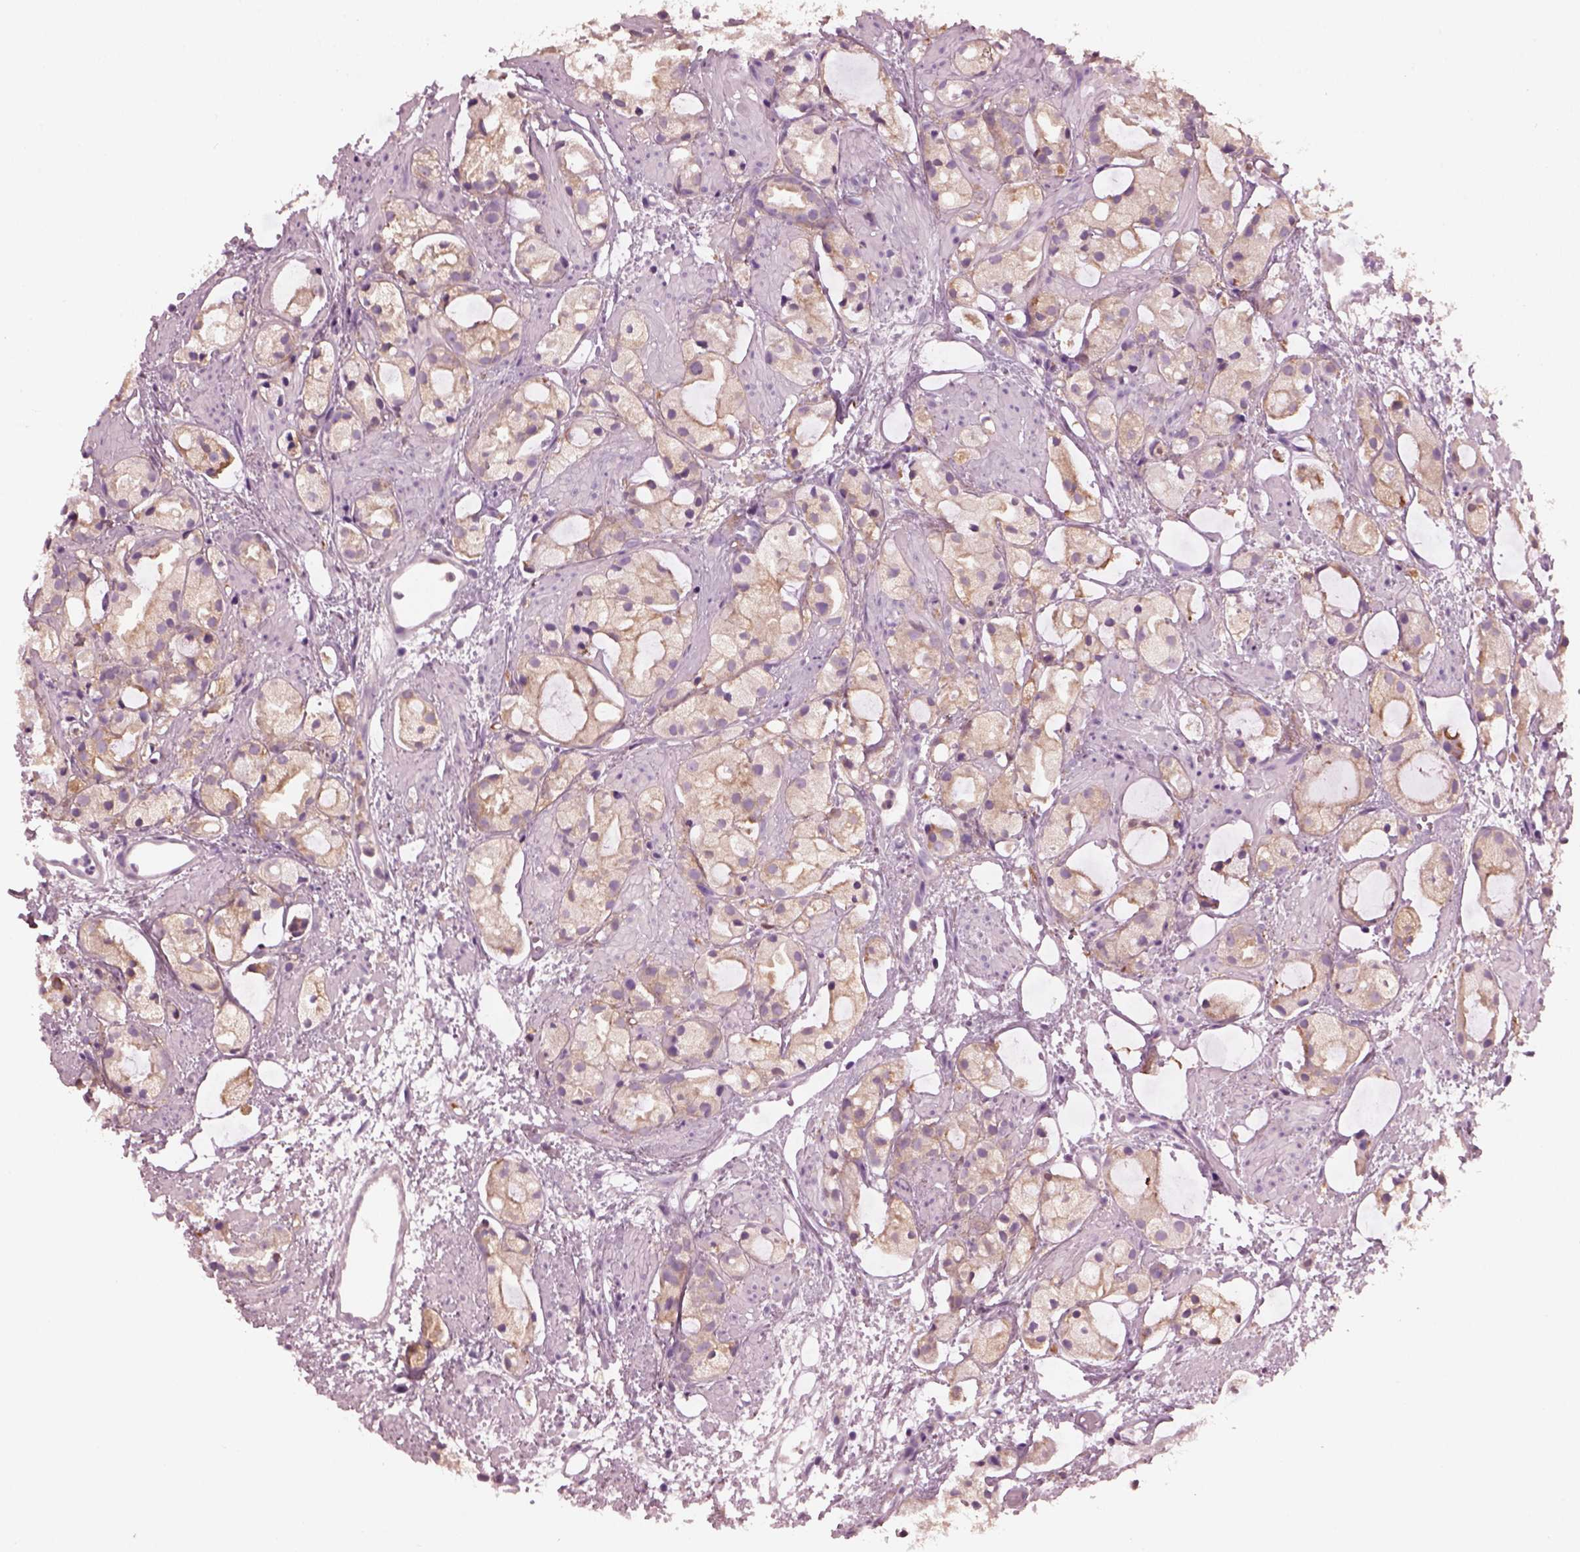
{"staining": {"intensity": "weak", "quantity": "25%-75%", "location": "cytoplasmic/membranous"}, "tissue": "prostate cancer", "cell_type": "Tumor cells", "image_type": "cancer", "snomed": [{"axis": "morphology", "description": "Adenocarcinoma, High grade"}, {"axis": "topography", "description": "Prostate"}], "caption": "A high-resolution image shows immunohistochemistry (IHC) staining of prostate cancer, which reveals weak cytoplasmic/membranous positivity in approximately 25%-75% of tumor cells.", "gene": "SHTN1", "patient": {"sex": "male", "age": 85}}